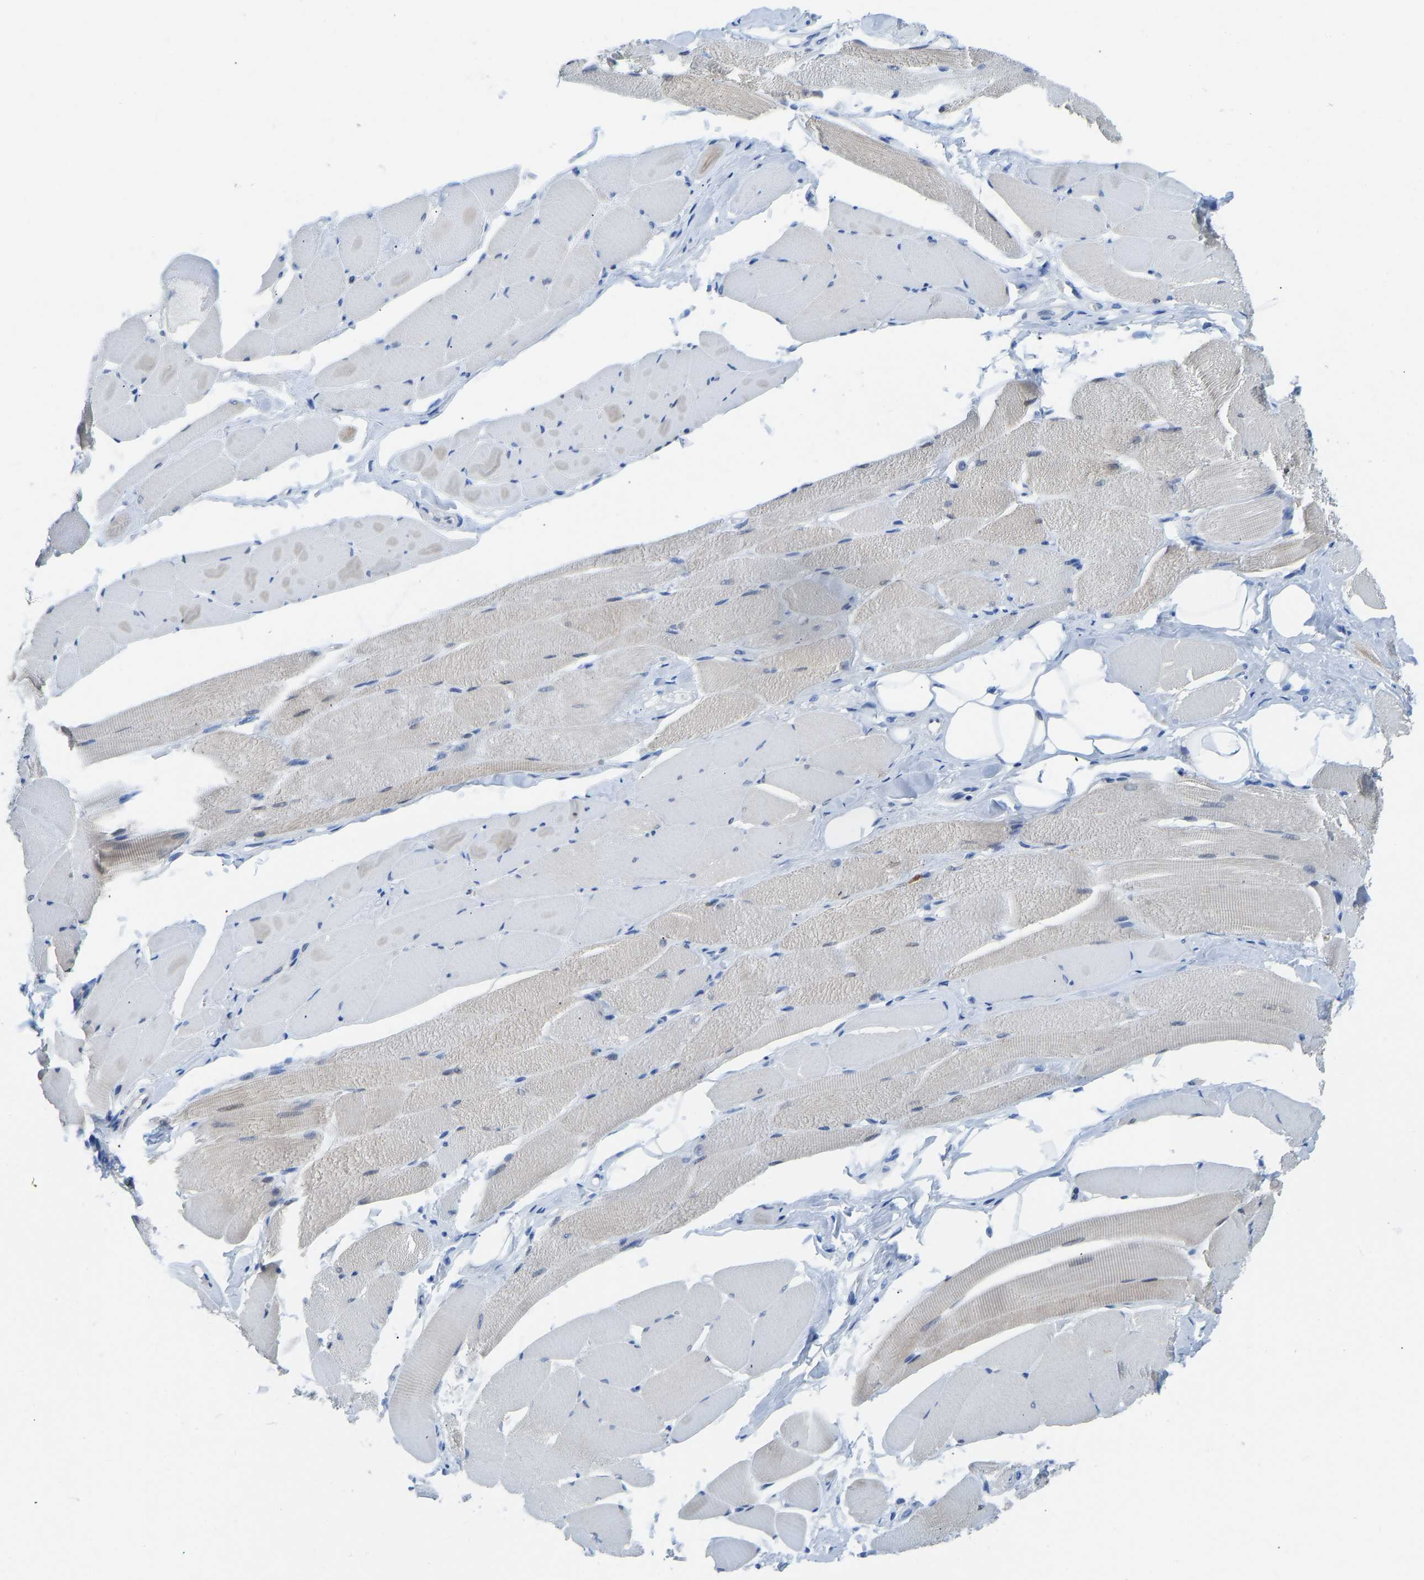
{"staining": {"intensity": "weak", "quantity": "25%-75%", "location": "cytoplasmic/membranous"}, "tissue": "skeletal muscle", "cell_type": "Myocytes", "image_type": "normal", "snomed": [{"axis": "morphology", "description": "Normal tissue, NOS"}, {"axis": "topography", "description": "Skeletal muscle"}, {"axis": "topography", "description": "Peripheral nerve tissue"}], "caption": "IHC of normal skeletal muscle displays low levels of weak cytoplasmic/membranous positivity in approximately 25%-75% of myocytes.", "gene": "NKAIN3", "patient": {"sex": "female", "age": 84}}